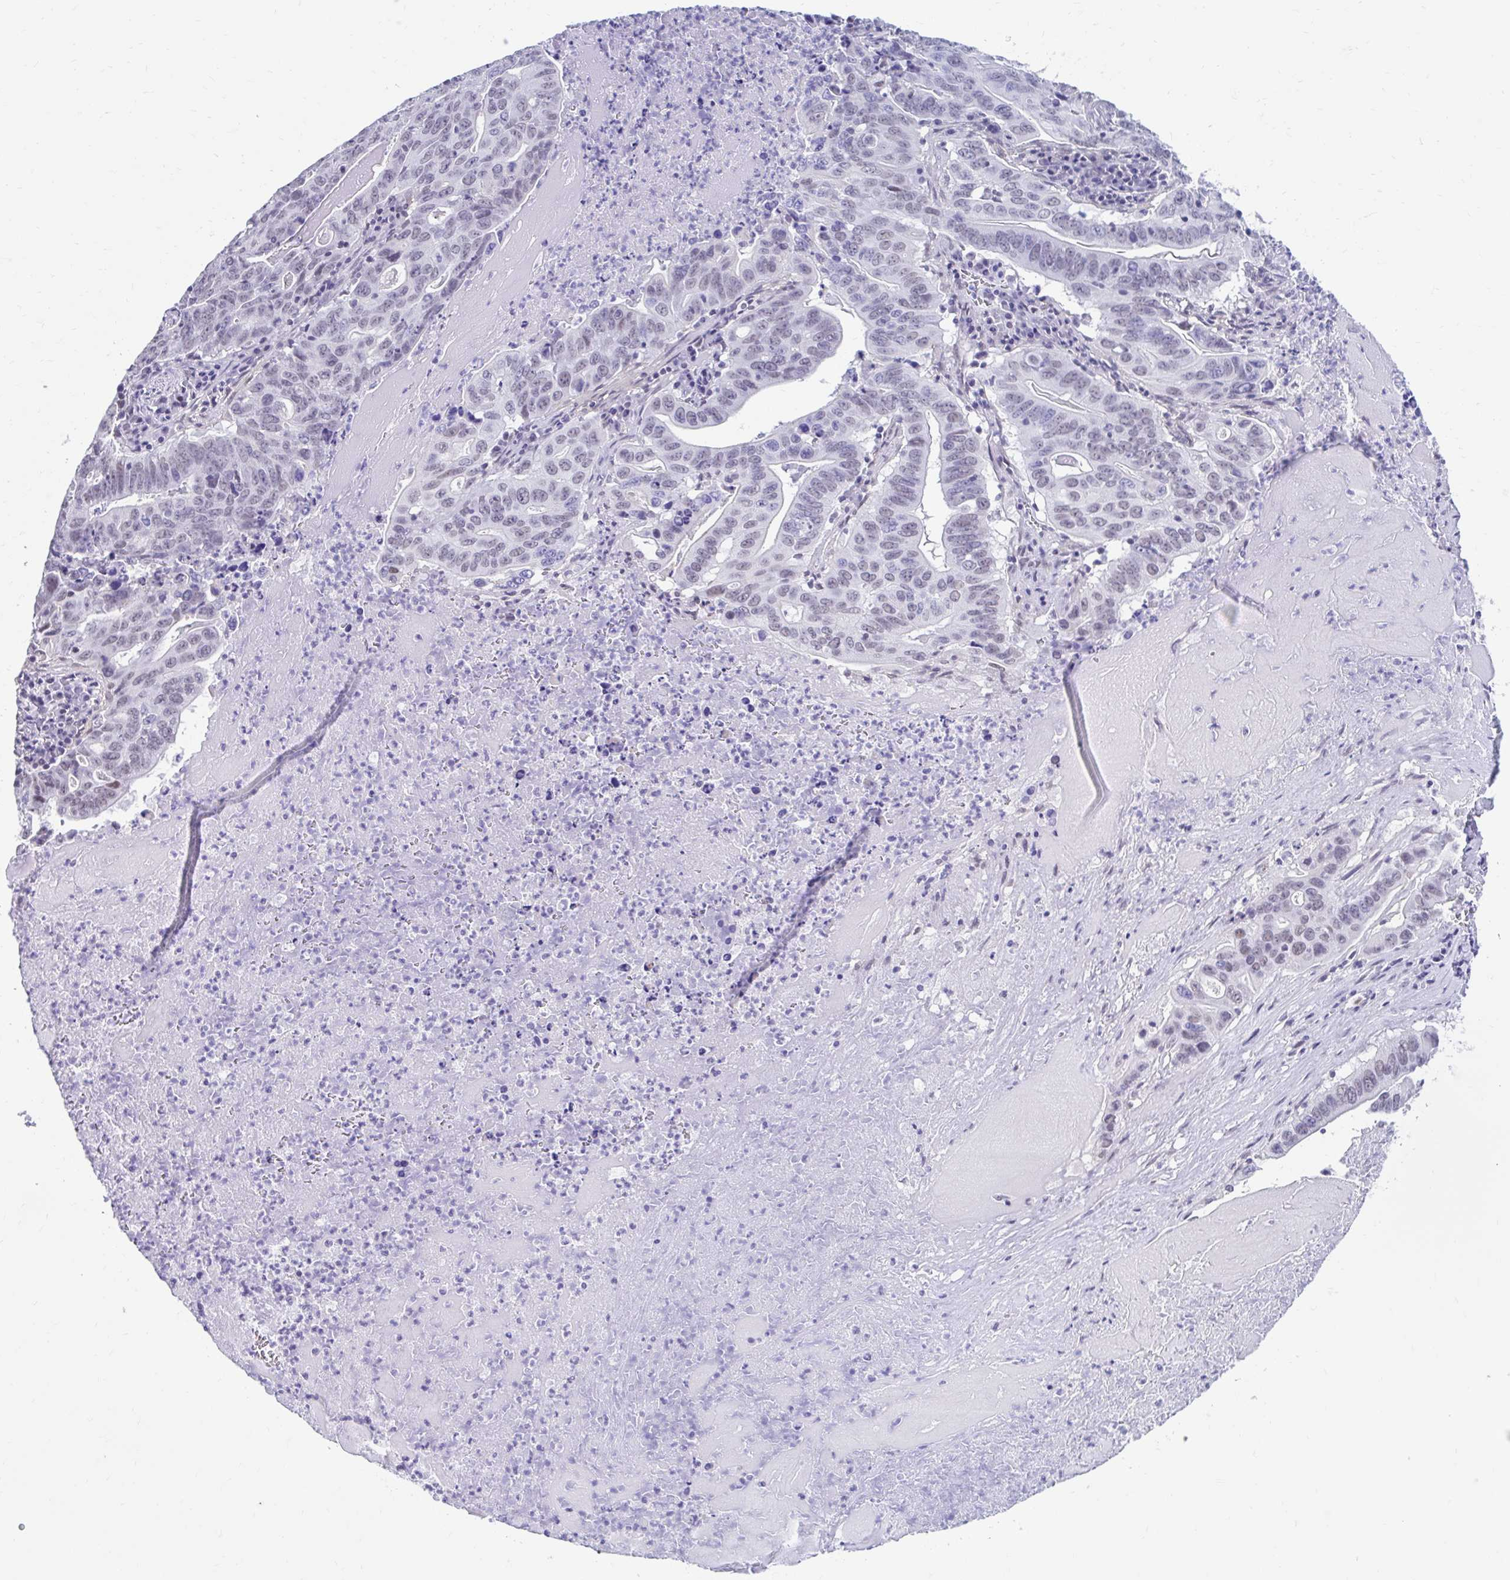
{"staining": {"intensity": "weak", "quantity": "<25%", "location": "nuclear"}, "tissue": "lung cancer", "cell_type": "Tumor cells", "image_type": "cancer", "snomed": [{"axis": "morphology", "description": "Adenocarcinoma, NOS"}, {"axis": "topography", "description": "Lung"}], "caption": "Photomicrograph shows no significant protein staining in tumor cells of adenocarcinoma (lung).", "gene": "DCAF17", "patient": {"sex": "female", "age": 60}}